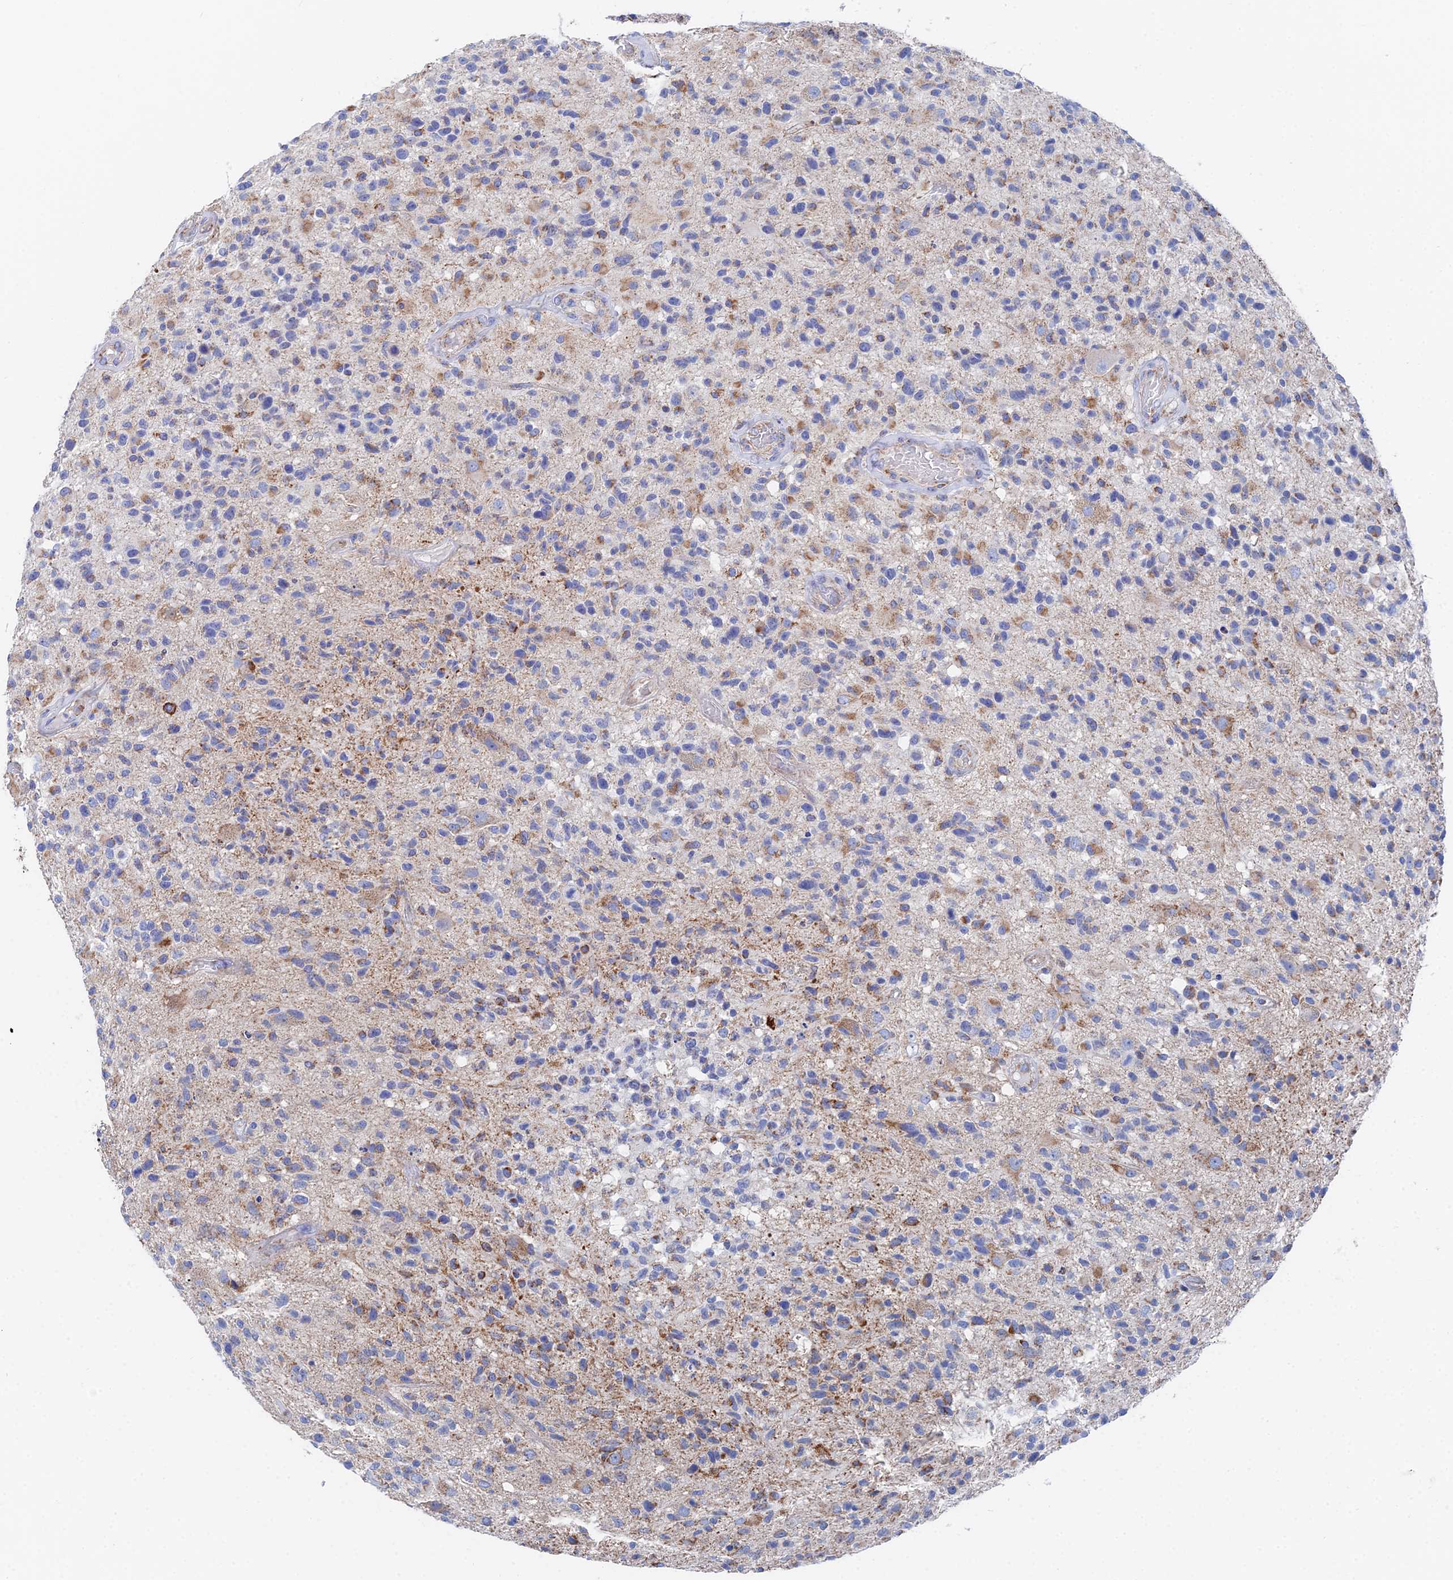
{"staining": {"intensity": "moderate", "quantity": "<25%", "location": "cytoplasmic/membranous"}, "tissue": "glioma", "cell_type": "Tumor cells", "image_type": "cancer", "snomed": [{"axis": "morphology", "description": "Glioma, malignant, High grade"}, {"axis": "morphology", "description": "Glioblastoma, NOS"}, {"axis": "topography", "description": "Brain"}], "caption": "A high-resolution photomicrograph shows immunohistochemistry staining of glioma, which exhibits moderate cytoplasmic/membranous expression in approximately <25% of tumor cells.", "gene": "IFT80", "patient": {"sex": "male", "age": 60}}